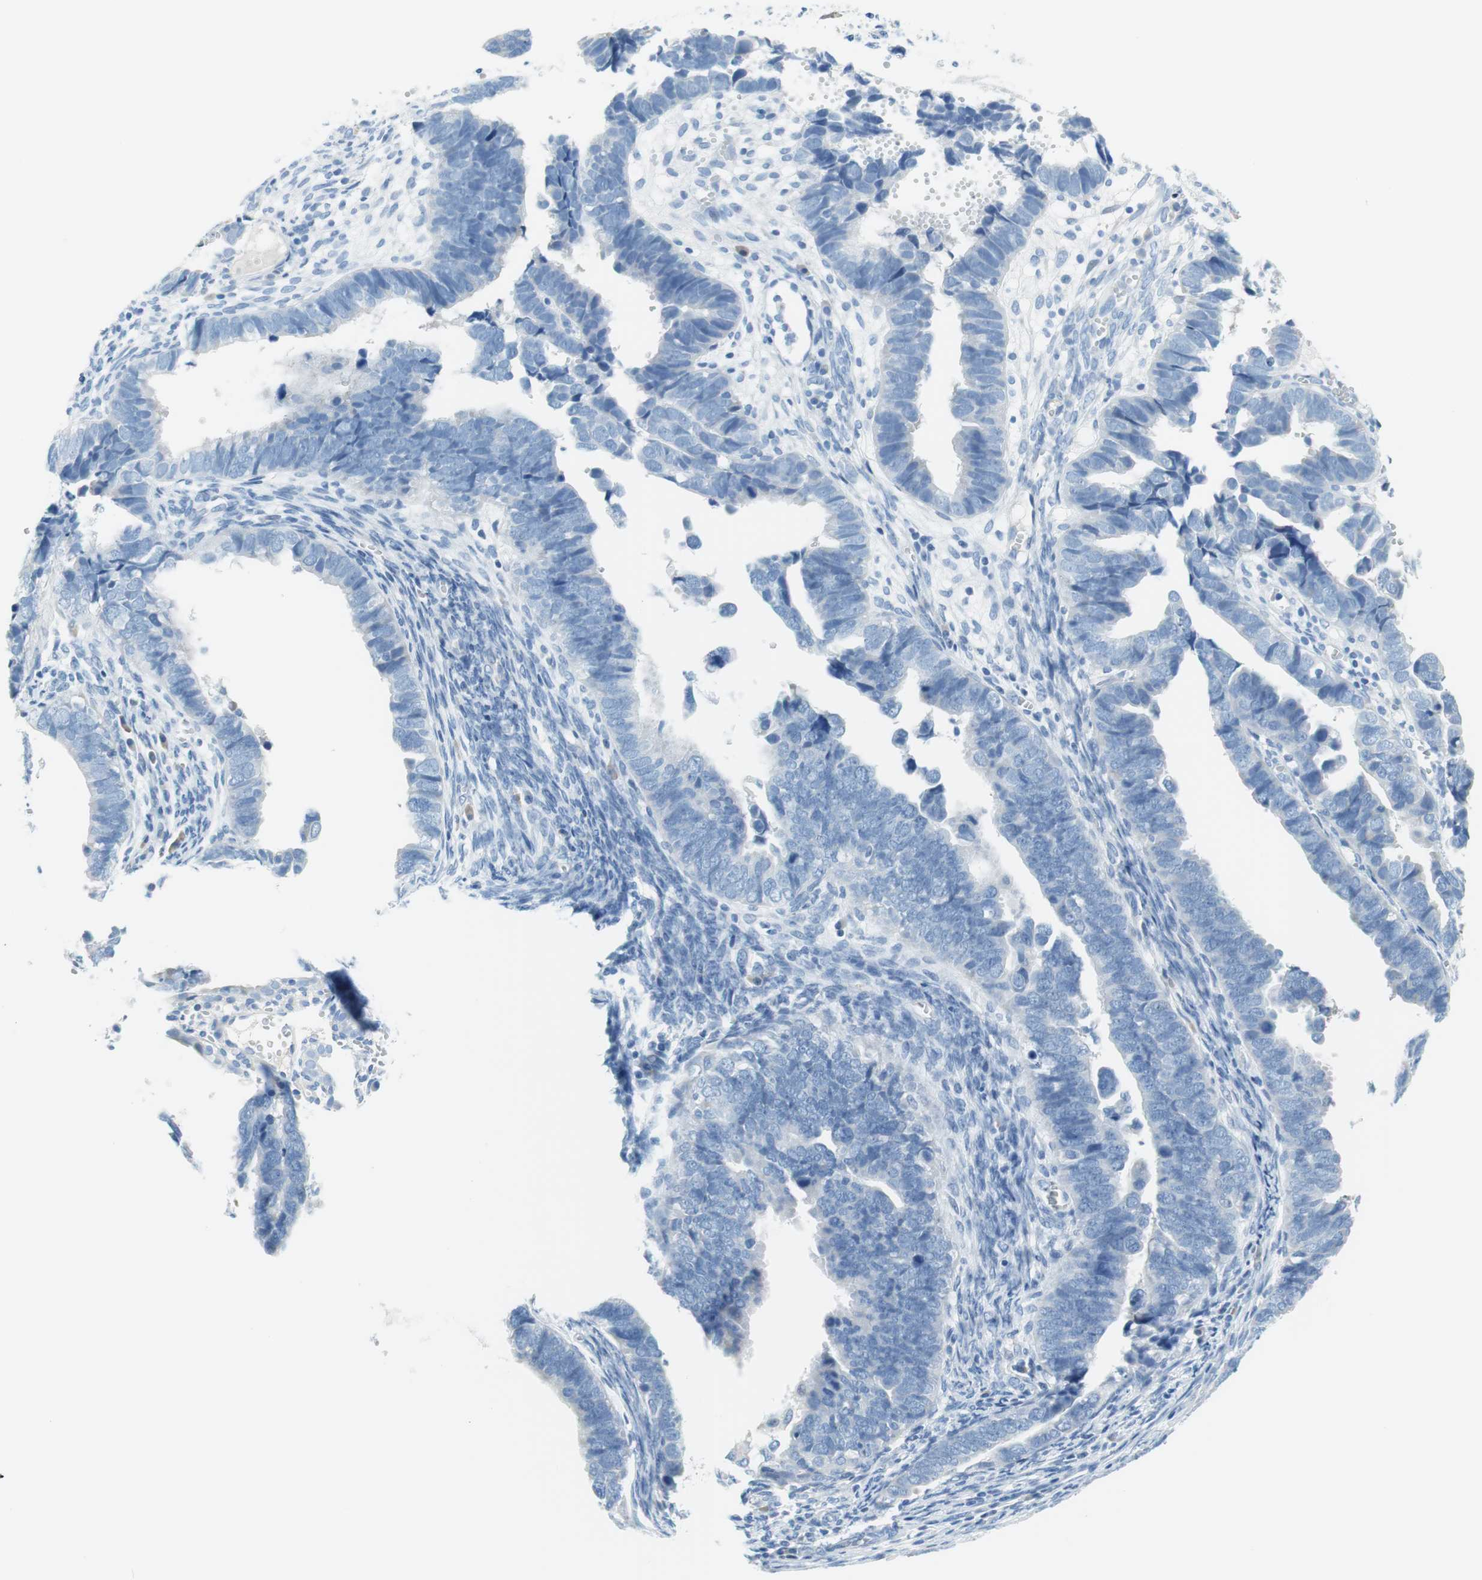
{"staining": {"intensity": "negative", "quantity": "none", "location": "none"}, "tissue": "endometrial cancer", "cell_type": "Tumor cells", "image_type": "cancer", "snomed": [{"axis": "morphology", "description": "Adenocarcinoma, NOS"}, {"axis": "topography", "description": "Endometrium"}], "caption": "DAB immunohistochemical staining of human endometrial cancer exhibits no significant staining in tumor cells. (DAB immunohistochemistry (IHC) with hematoxylin counter stain).", "gene": "MYH1", "patient": {"sex": "female", "age": 75}}